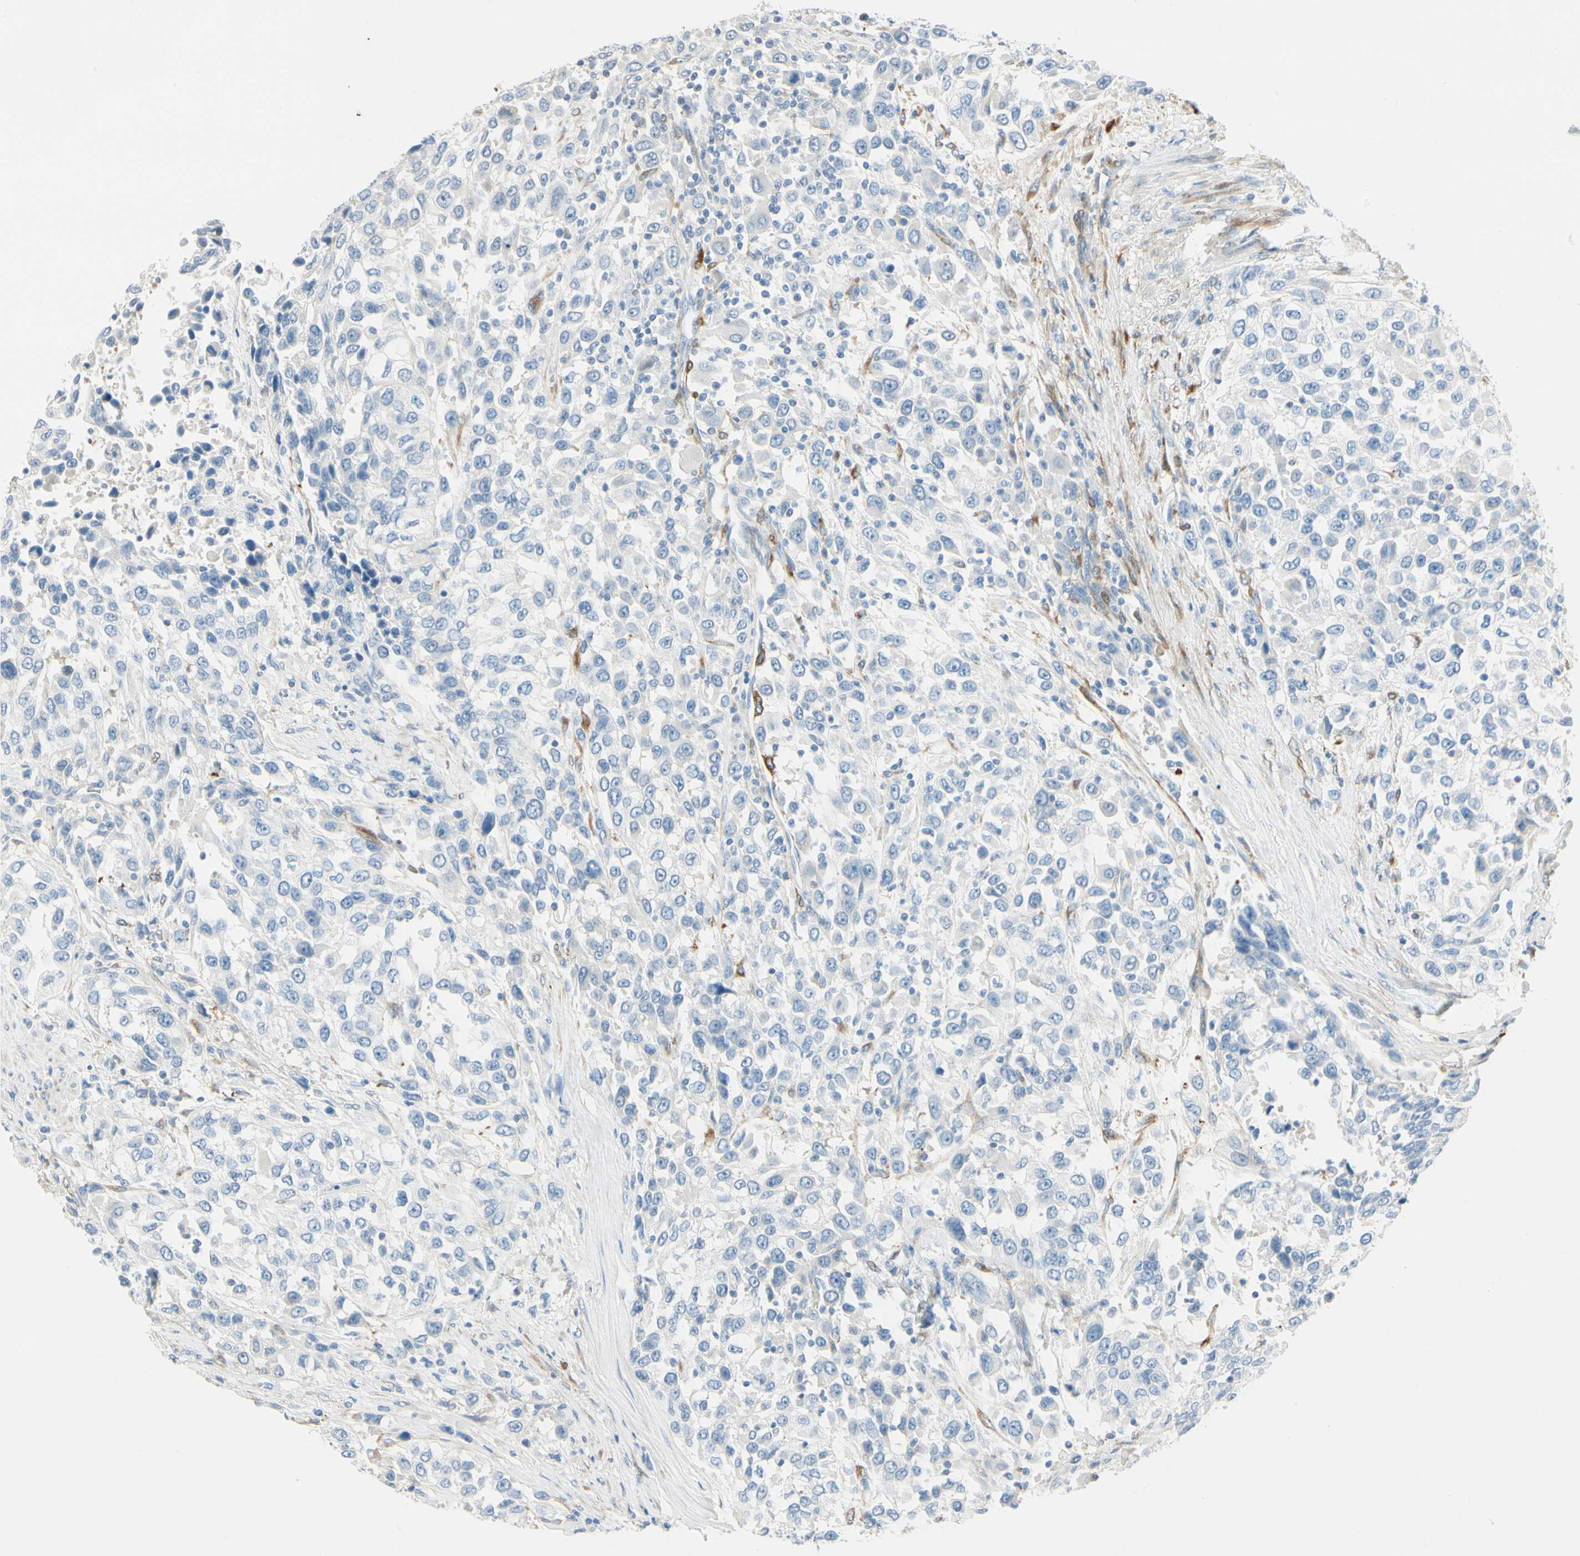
{"staining": {"intensity": "negative", "quantity": "none", "location": "none"}, "tissue": "urothelial cancer", "cell_type": "Tumor cells", "image_type": "cancer", "snomed": [{"axis": "morphology", "description": "Urothelial carcinoma, High grade"}, {"axis": "topography", "description": "Urinary bladder"}], "caption": "High magnification brightfield microscopy of high-grade urothelial carcinoma stained with DAB (3,3'-diaminobenzidine) (brown) and counterstained with hematoxylin (blue): tumor cells show no significant positivity.", "gene": "AMPH", "patient": {"sex": "female", "age": 80}}